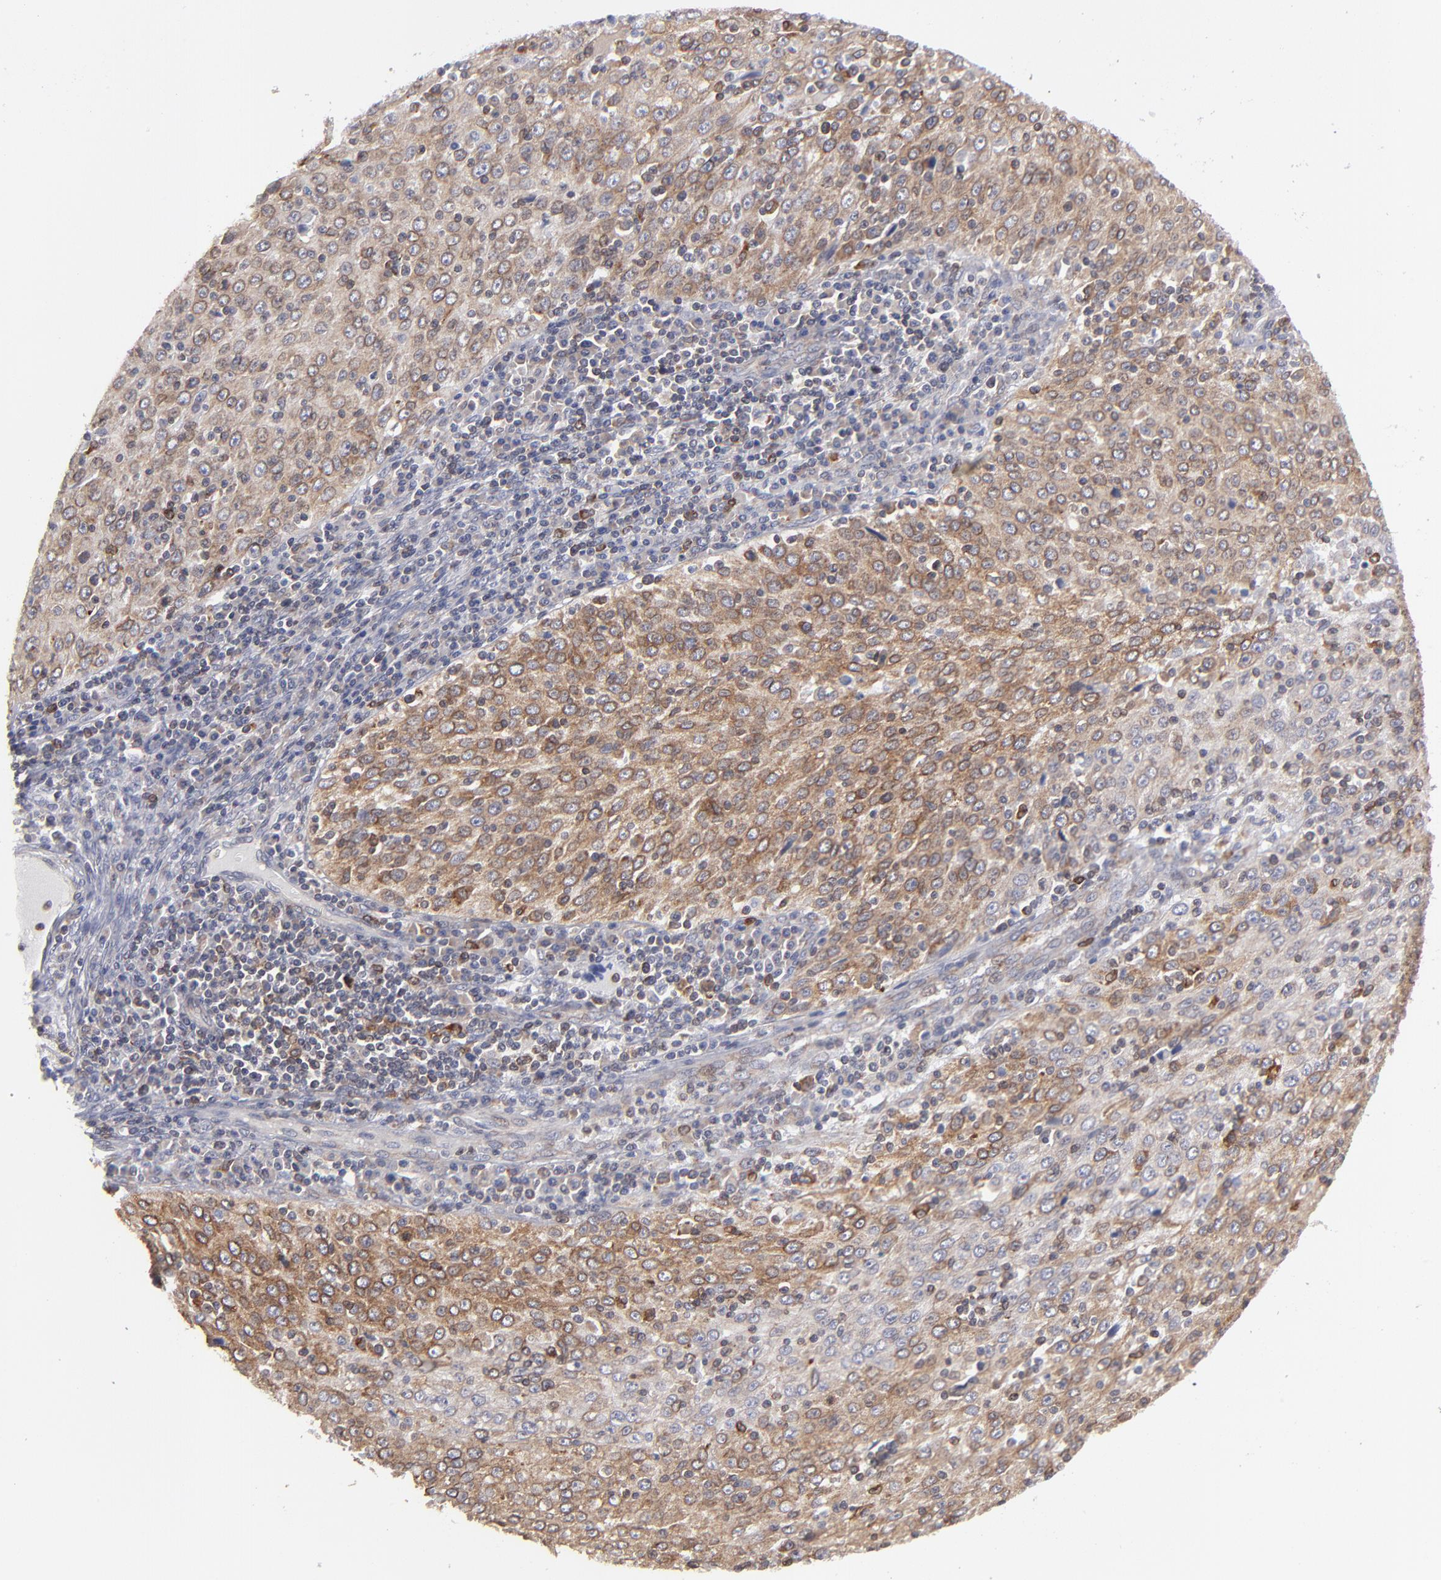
{"staining": {"intensity": "moderate", "quantity": ">75%", "location": "cytoplasmic/membranous"}, "tissue": "cervical cancer", "cell_type": "Tumor cells", "image_type": "cancer", "snomed": [{"axis": "morphology", "description": "Squamous cell carcinoma, NOS"}, {"axis": "topography", "description": "Cervix"}], "caption": "Protein staining of cervical cancer tissue exhibits moderate cytoplasmic/membranous staining in about >75% of tumor cells.", "gene": "TMX1", "patient": {"sex": "female", "age": 27}}